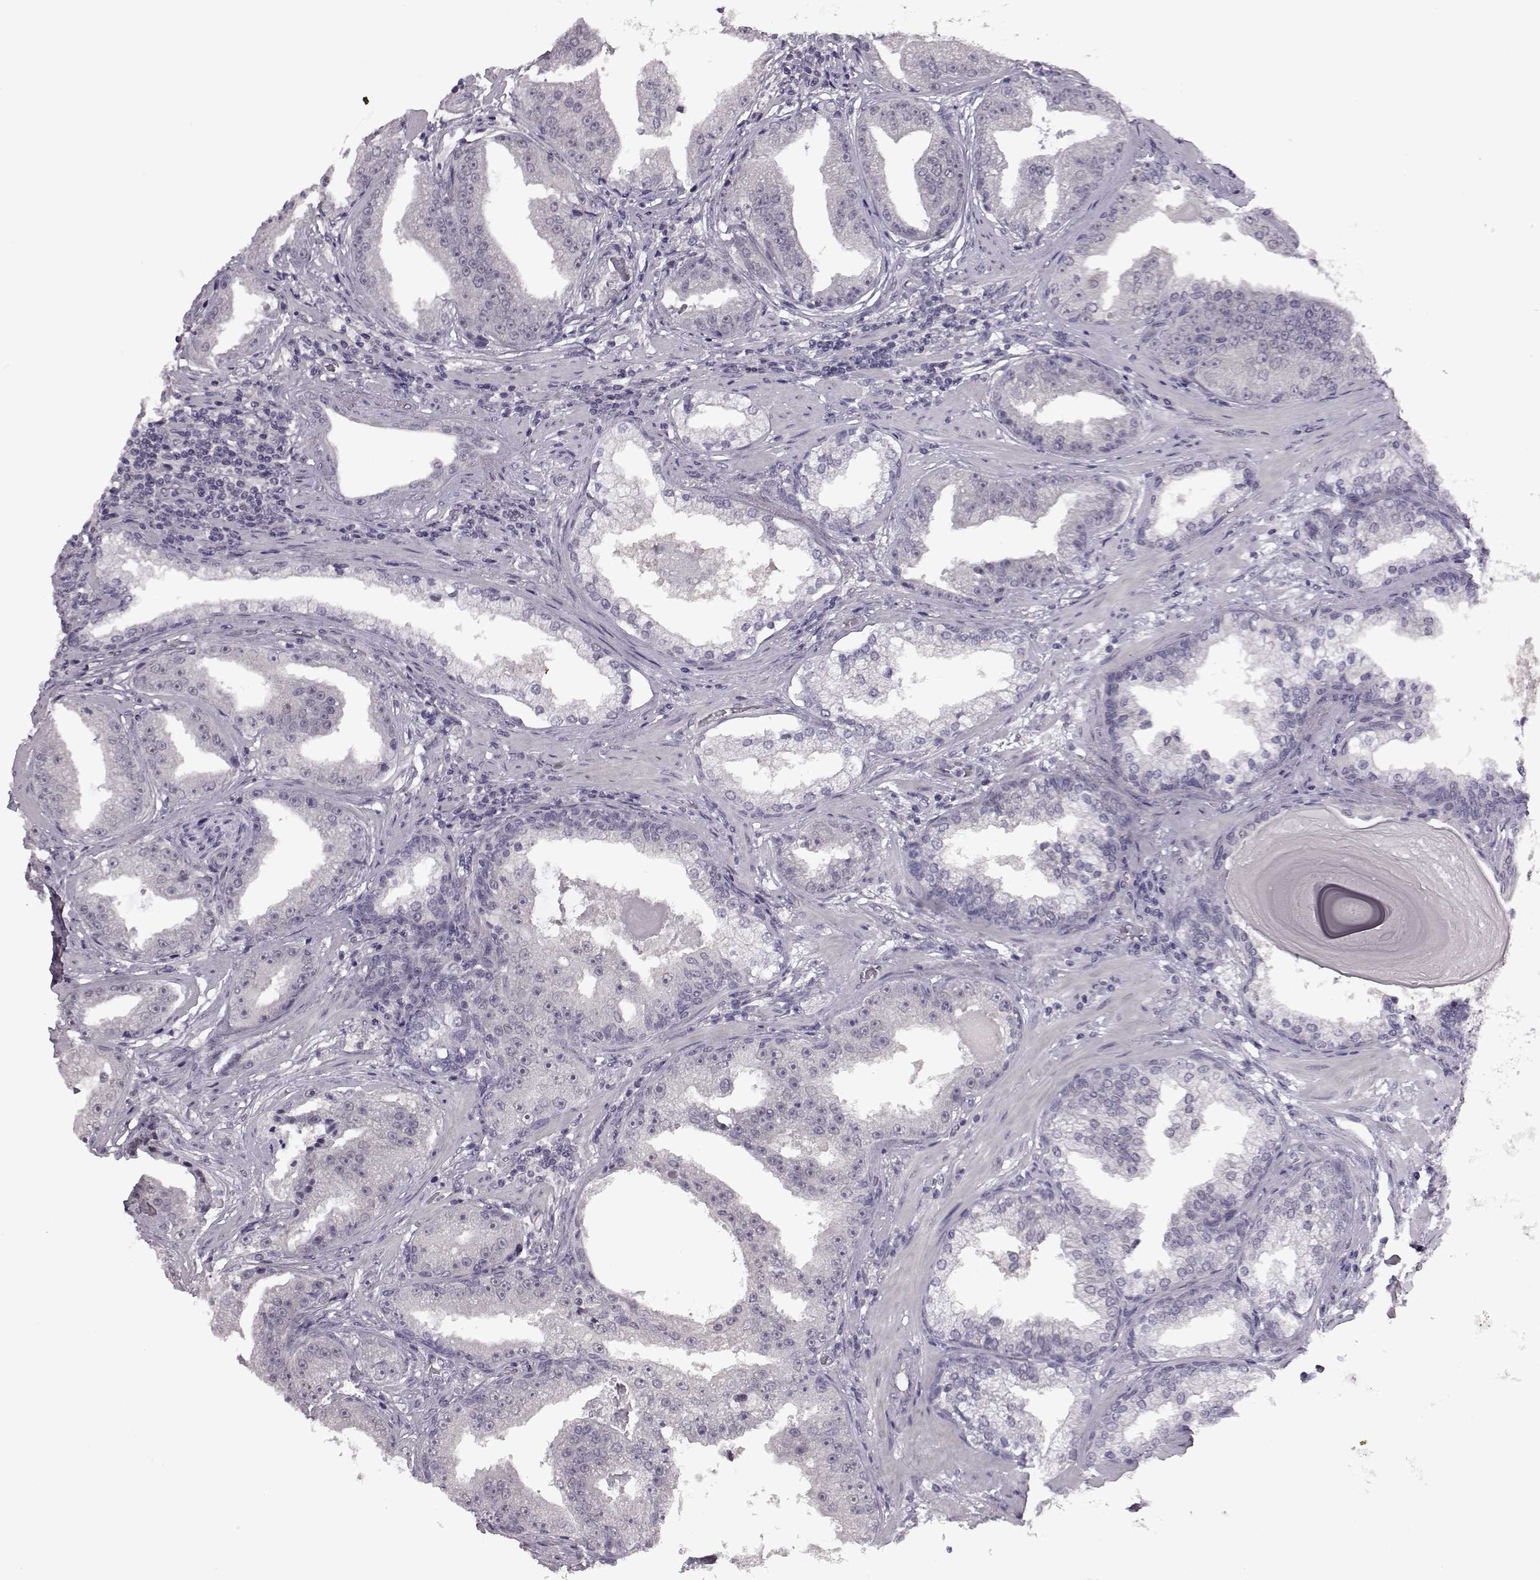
{"staining": {"intensity": "negative", "quantity": "none", "location": "none"}, "tissue": "prostate cancer", "cell_type": "Tumor cells", "image_type": "cancer", "snomed": [{"axis": "morphology", "description": "Adenocarcinoma, Low grade"}, {"axis": "topography", "description": "Prostate"}], "caption": "A micrograph of prostate cancer stained for a protein displays no brown staining in tumor cells.", "gene": "C10orf62", "patient": {"sex": "male", "age": 62}}